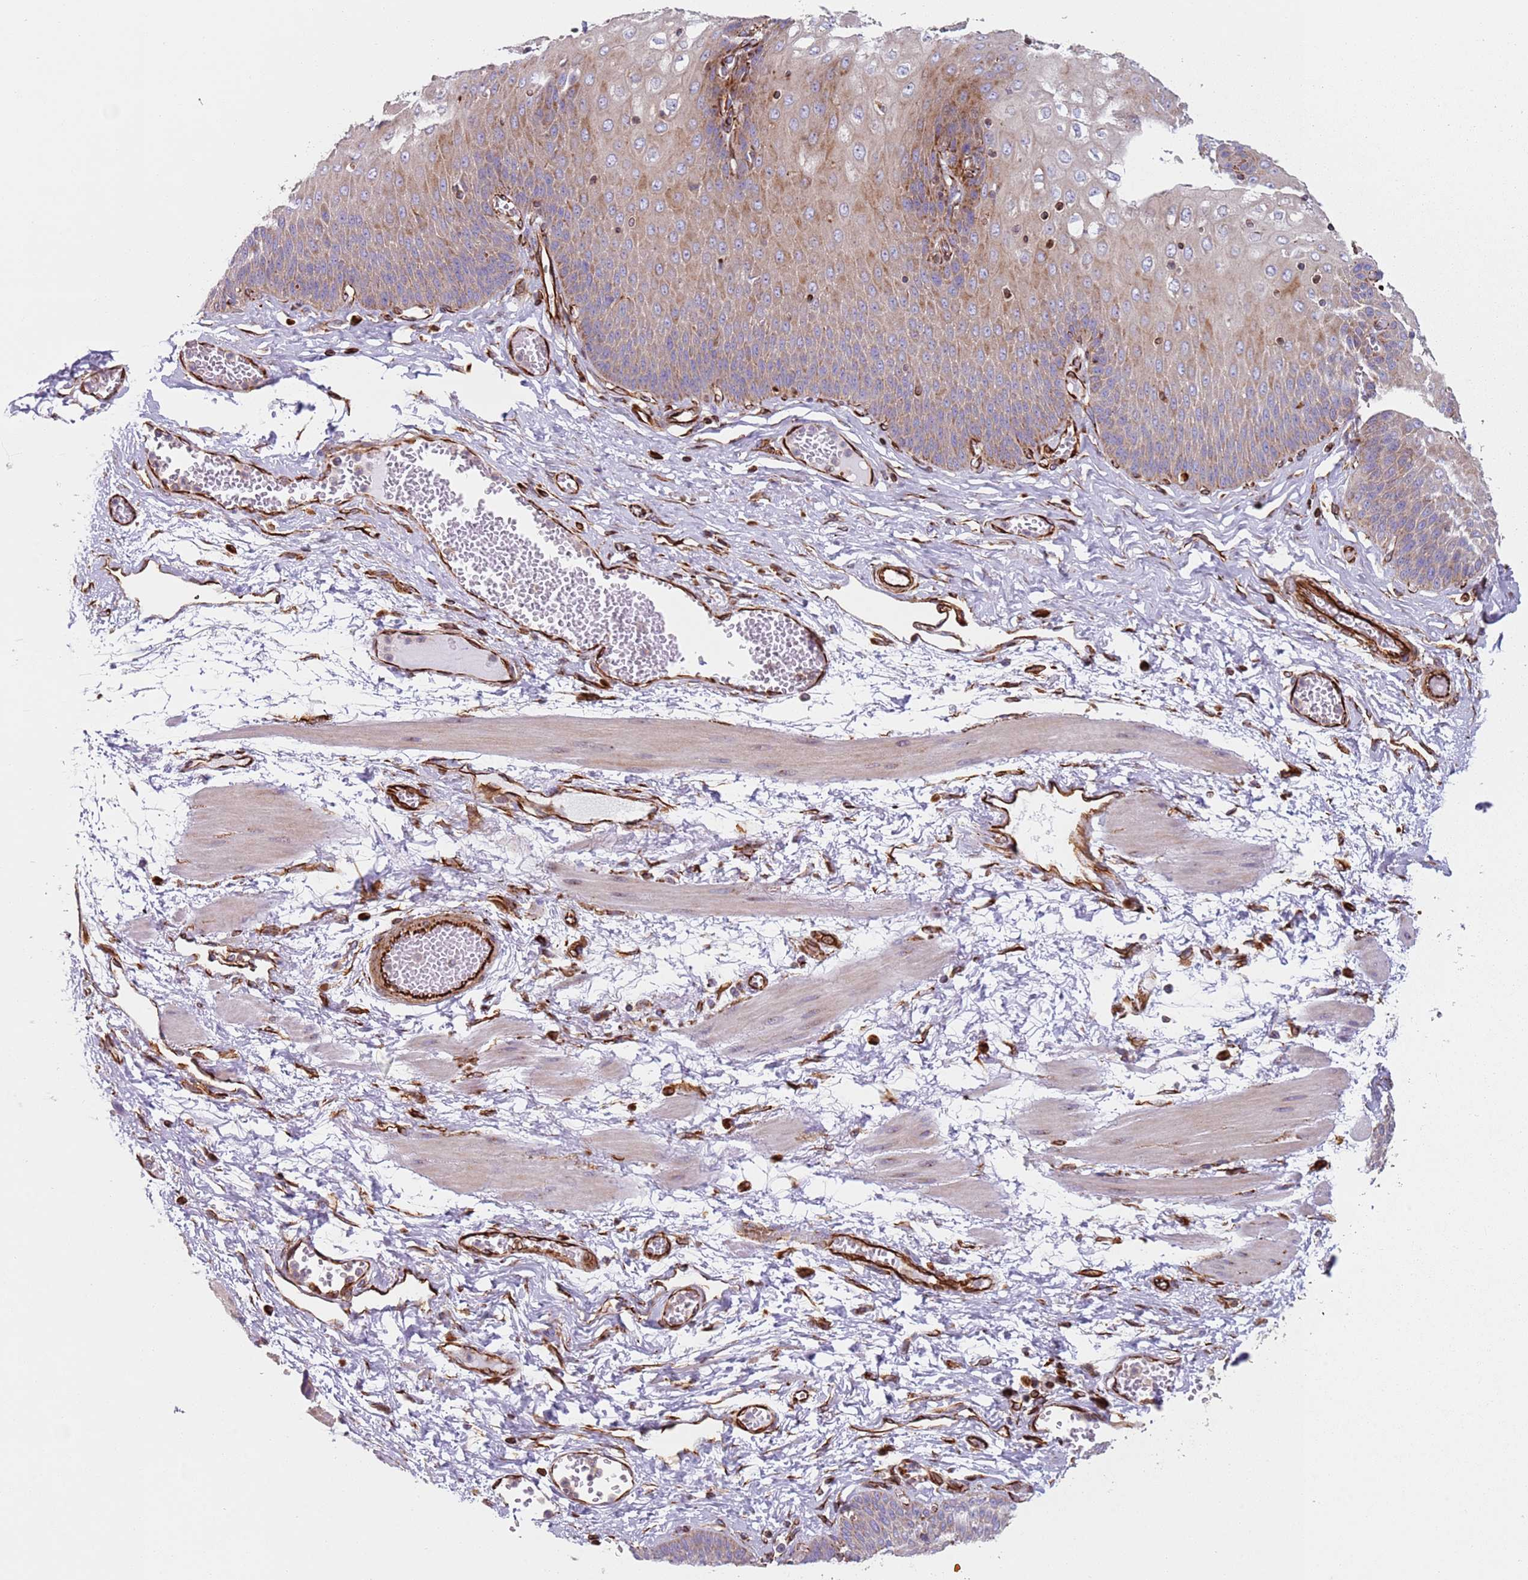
{"staining": {"intensity": "weak", "quantity": "25%-75%", "location": "cytoplasmic/membranous"}, "tissue": "esophagus", "cell_type": "Squamous epithelial cells", "image_type": "normal", "snomed": [{"axis": "morphology", "description": "Normal tissue, NOS"}, {"axis": "topography", "description": "Esophagus"}], "caption": "IHC (DAB (3,3'-diaminobenzidine)) staining of unremarkable human esophagus reveals weak cytoplasmic/membranous protein expression in about 25%-75% of squamous epithelial cells.", "gene": "SNAPIN", "patient": {"sex": "male", "age": 60}}